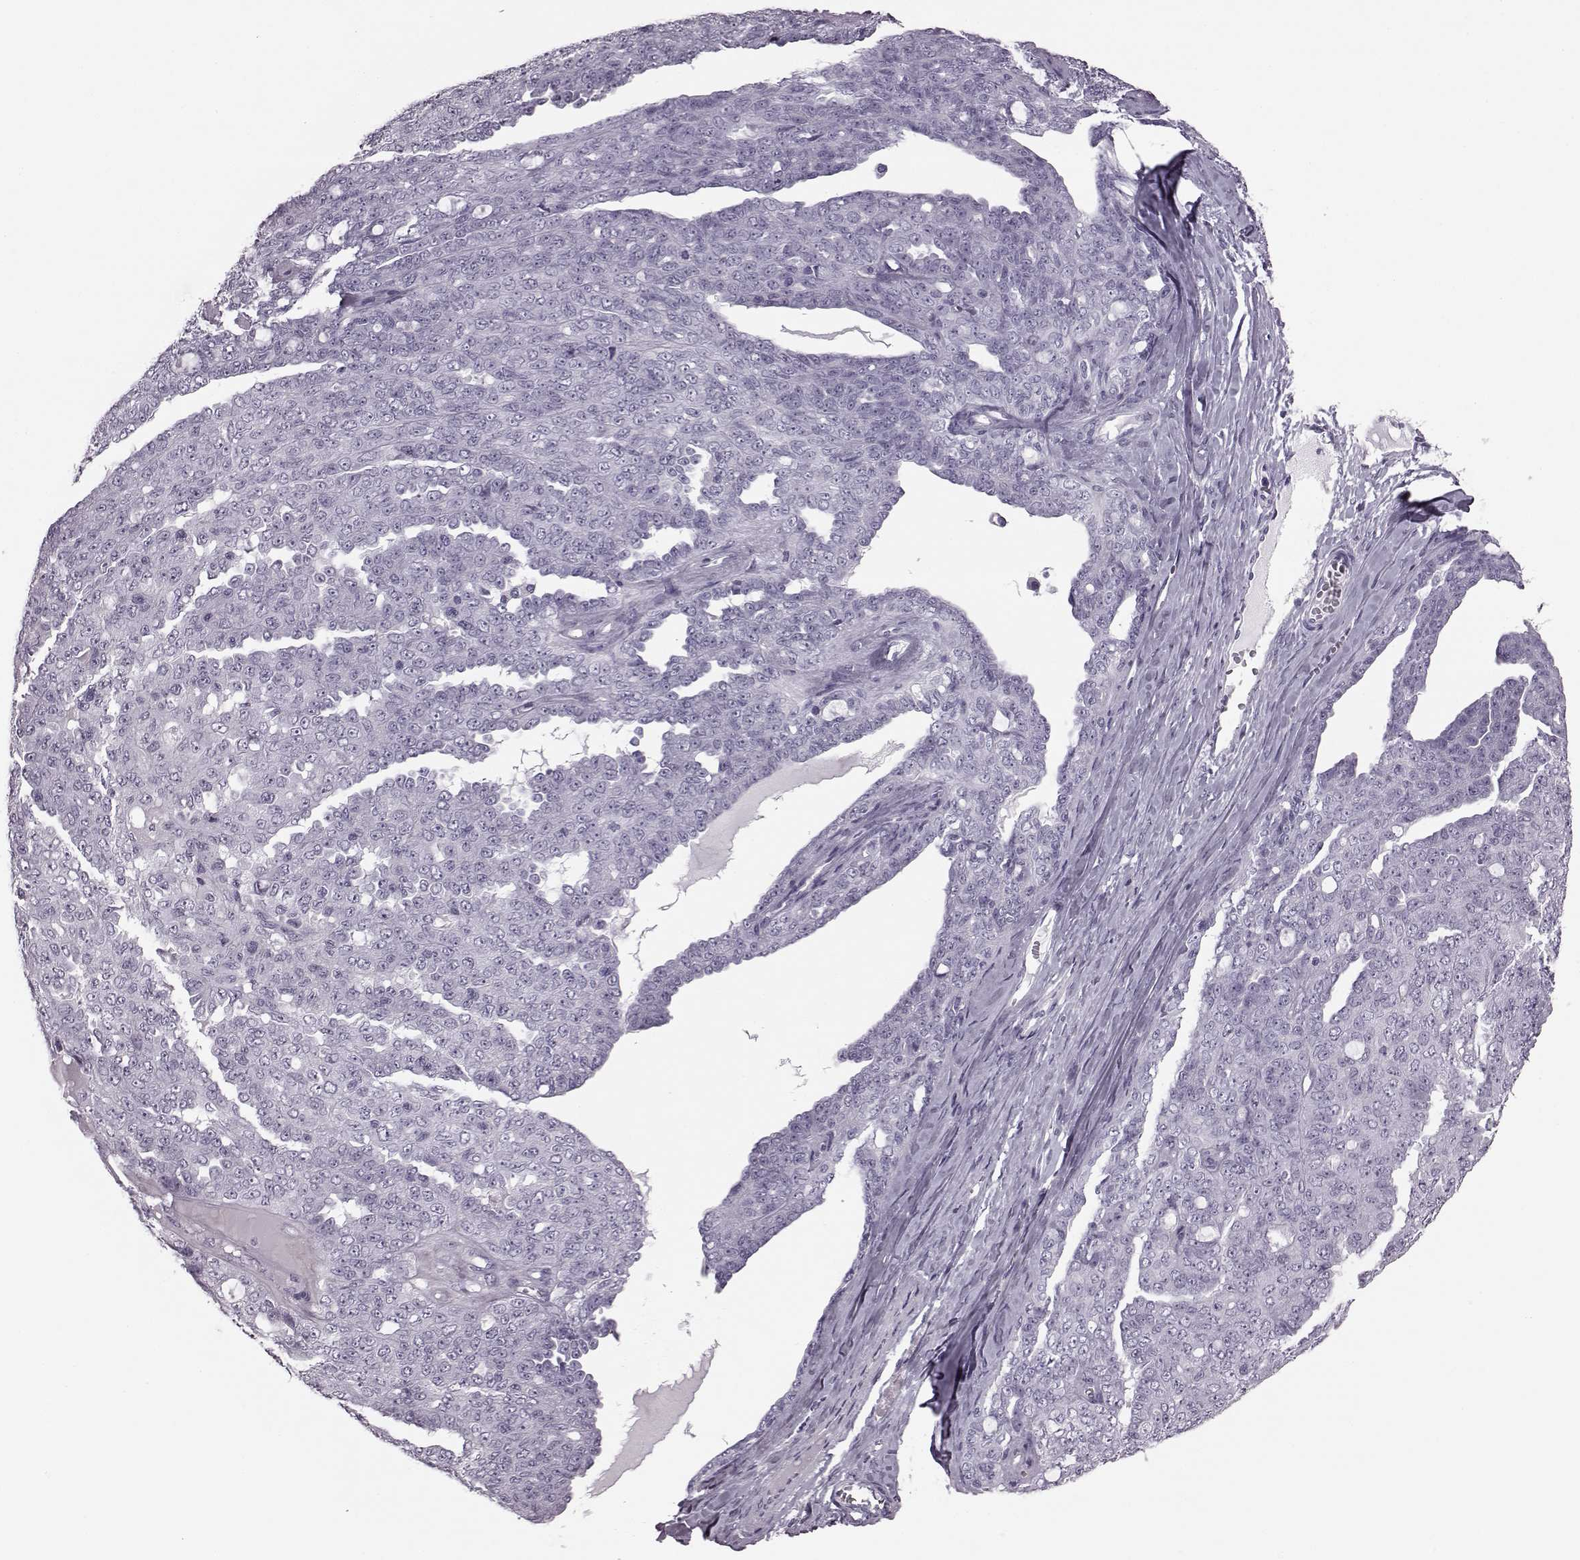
{"staining": {"intensity": "negative", "quantity": "none", "location": "none"}, "tissue": "ovarian cancer", "cell_type": "Tumor cells", "image_type": "cancer", "snomed": [{"axis": "morphology", "description": "Cystadenocarcinoma, serous, NOS"}, {"axis": "topography", "description": "Ovary"}], "caption": "Immunohistochemistry micrograph of neoplastic tissue: ovarian serous cystadenocarcinoma stained with DAB reveals no significant protein staining in tumor cells.", "gene": "JSRP1", "patient": {"sex": "female", "age": 71}}